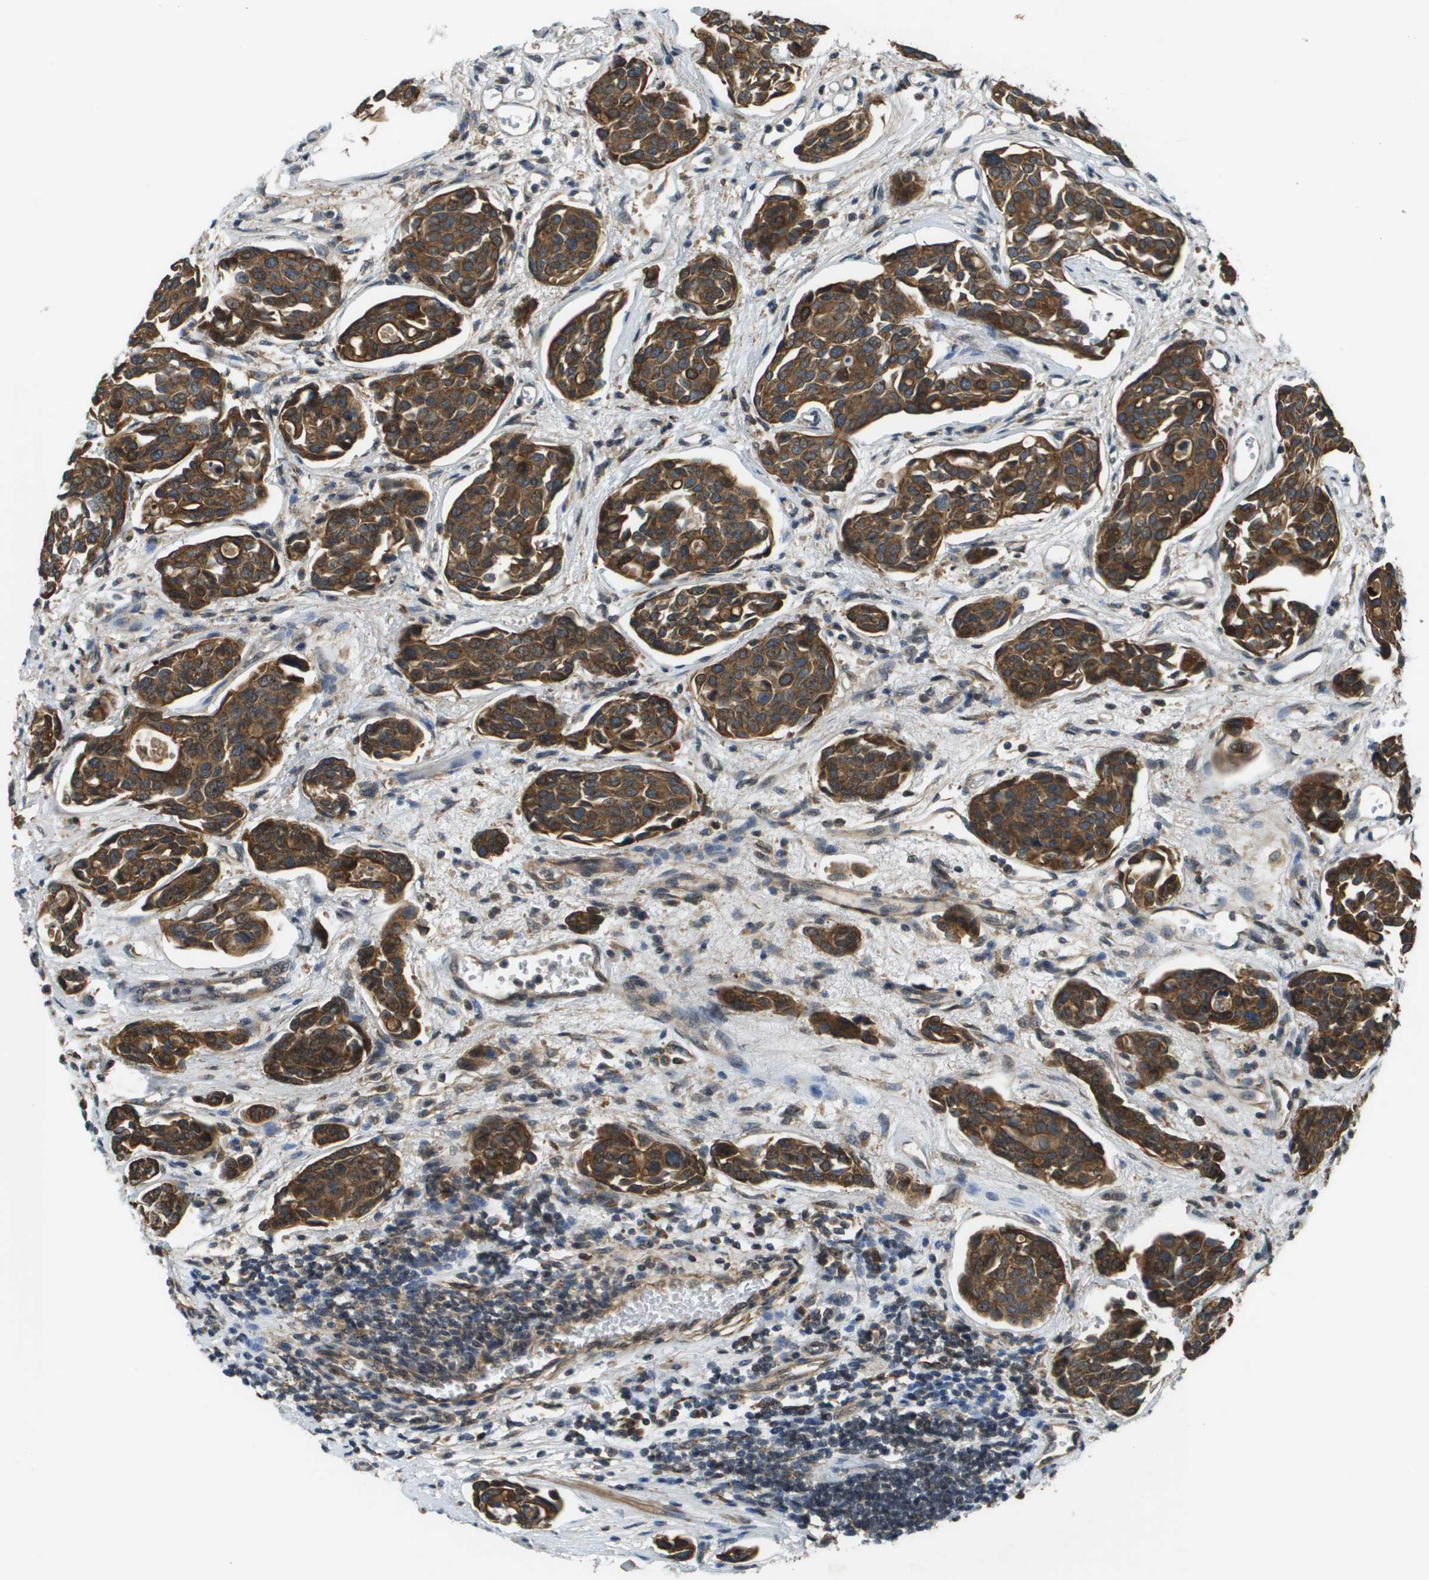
{"staining": {"intensity": "strong", "quantity": ">75%", "location": "cytoplasmic/membranous"}, "tissue": "urothelial cancer", "cell_type": "Tumor cells", "image_type": "cancer", "snomed": [{"axis": "morphology", "description": "Urothelial carcinoma, High grade"}, {"axis": "topography", "description": "Urinary bladder"}], "caption": "A brown stain highlights strong cytoplasmic/membranous positivity of a protein in urothelial cancer tumor cells.", "gene": "CDKN2C", "patient": {"sex": "male", "age": 78}}